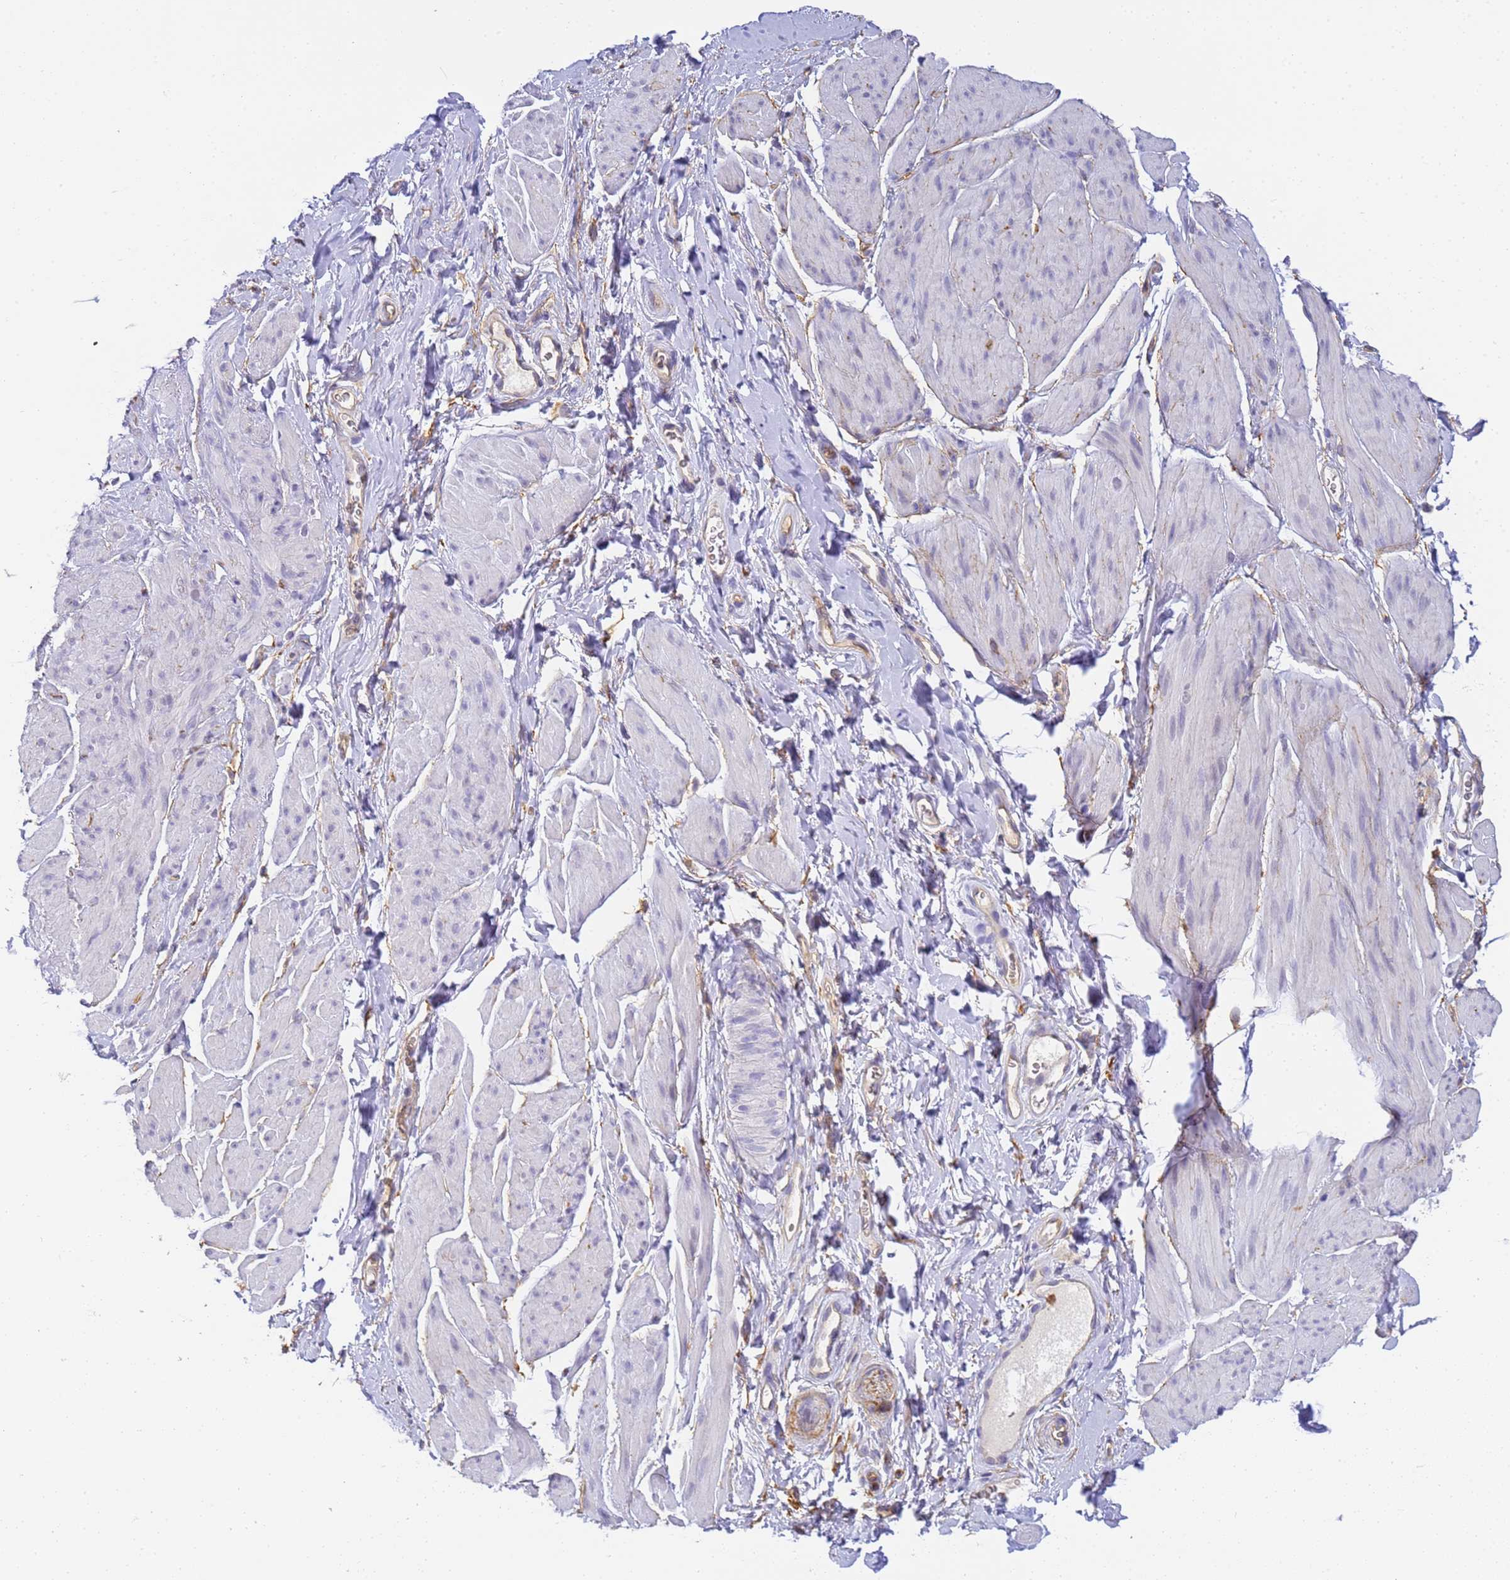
{"staining": {"intensity": "negative", "quantity": "none", "location": "none"}, "tissue": "smooth muscle", "cell_type": "Smooth muscle cells", "image_type": "normal", "snomed": [{"axis": "morphology", "description": "Normal tissue, NOS"}, {"axis": "topography", "description": "Smooth muscle"}, {"axis": "topography", "description": "Peripheral nerve tissue"}], "caption": "A high-resolution micrograph shows immunohistochemistry (IHC) staining of benign smooth muscle, which displays no significant staining in smooth muscle cells.", "gene": "GON4L", "patient": {"sex": "male", "age": 69}}